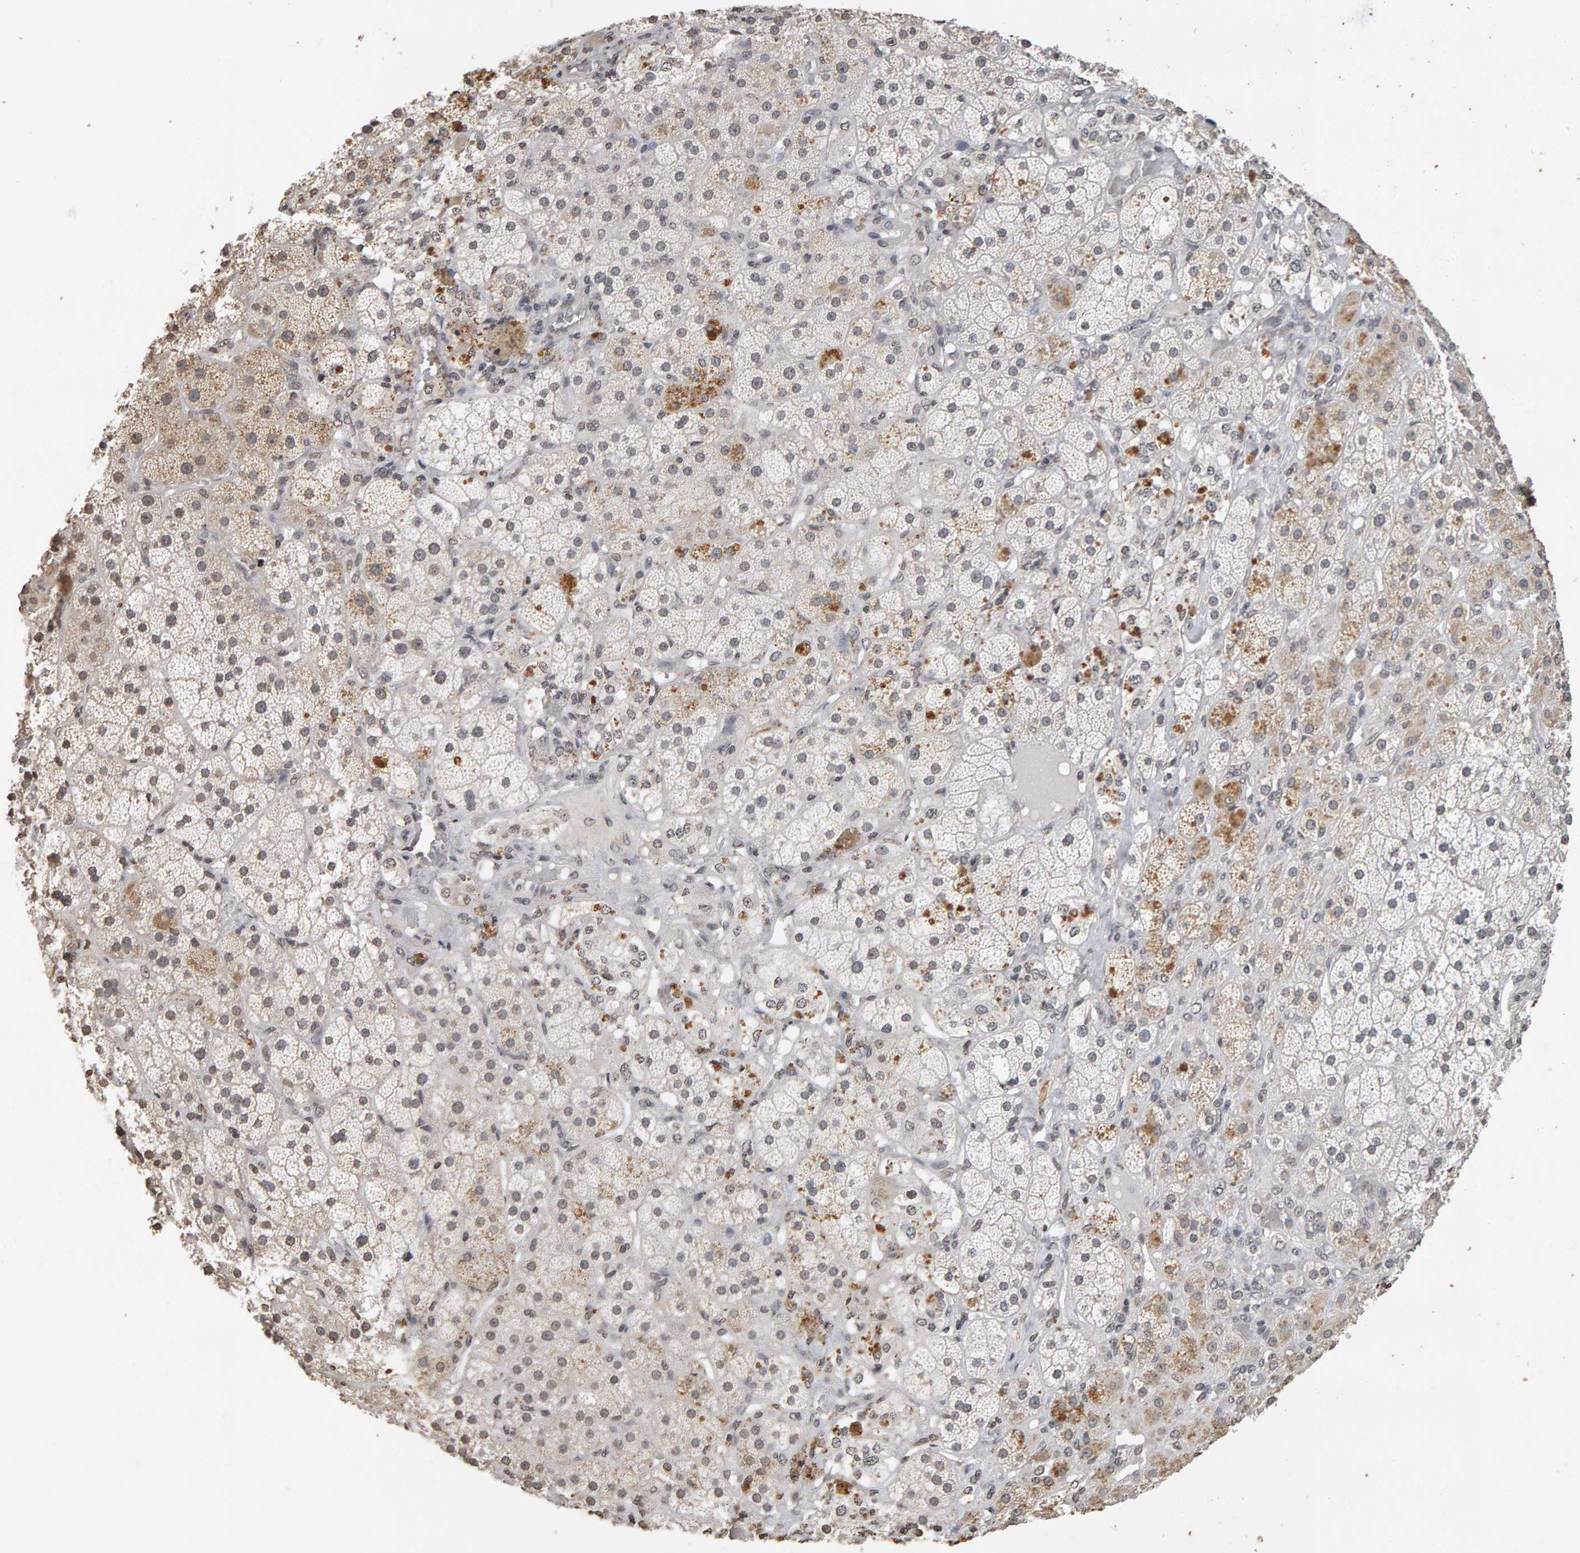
{"staining": {"intensity": "moderate", "quantity": "25%-75%", "location": "cytoplasmic/membranous,nuclear"}, "tissue": "adrenal gland", "cell_type": "Glandular cells", "image_type": "normal", "snomed": [{"axis": "morphology", "description": "Normal tissue, NOS"}, {"axis": "topography", "description": "Adrenal gland"}], "caption": "Protein staining reveals moderate cytoplasmic/membranous,nuclear positivity in approximately 25%-75% of glandular cells in normal adrenal gland. The protein is stained brown, and the nuclei are stained in blue (DAB IHC with brightfield microscopy, high magnification).", "gene": "AFF4", "patient": {"sex": "male", "age": 57}}